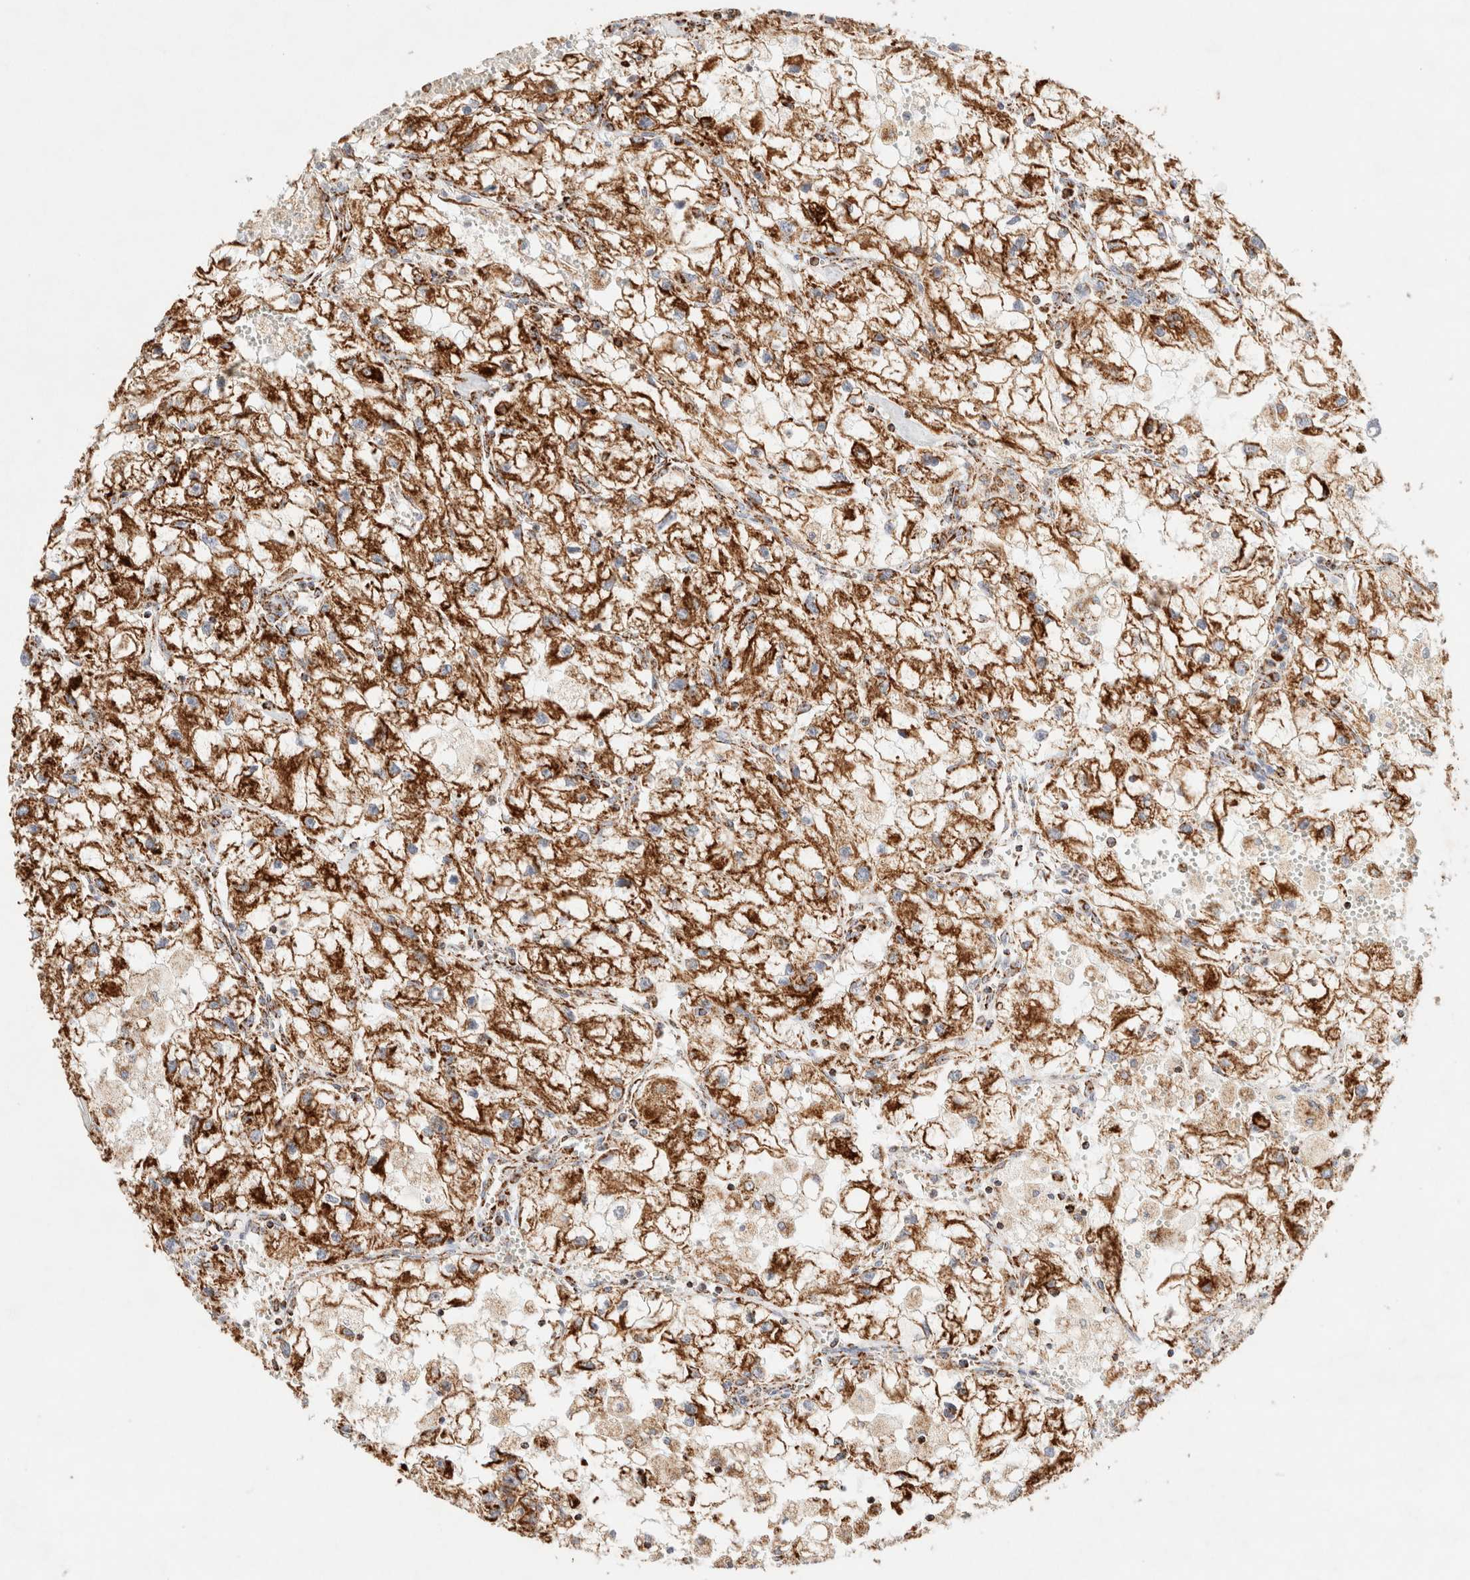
{"staining": {"intensity": "strong", "quantity": ">75%", "location": "cytoplasmic/membranous"}, "tissue": "renal cancer", "cell_type": "Tumor cells", "image_type": "cancer", "snomed": [{"axis": "morphology", "description": "Adenocarcinoma, NOS"}, {"axis": "topography", "description": "Kidney"}], "caption": "Renal adenocarcinoma stained with a brown dye displays strong cytoplasmic/membranous positive staining in about >75% of tumor cells.", "gene": "PHB2", "patient": {"sex": "female", "age": 70}}